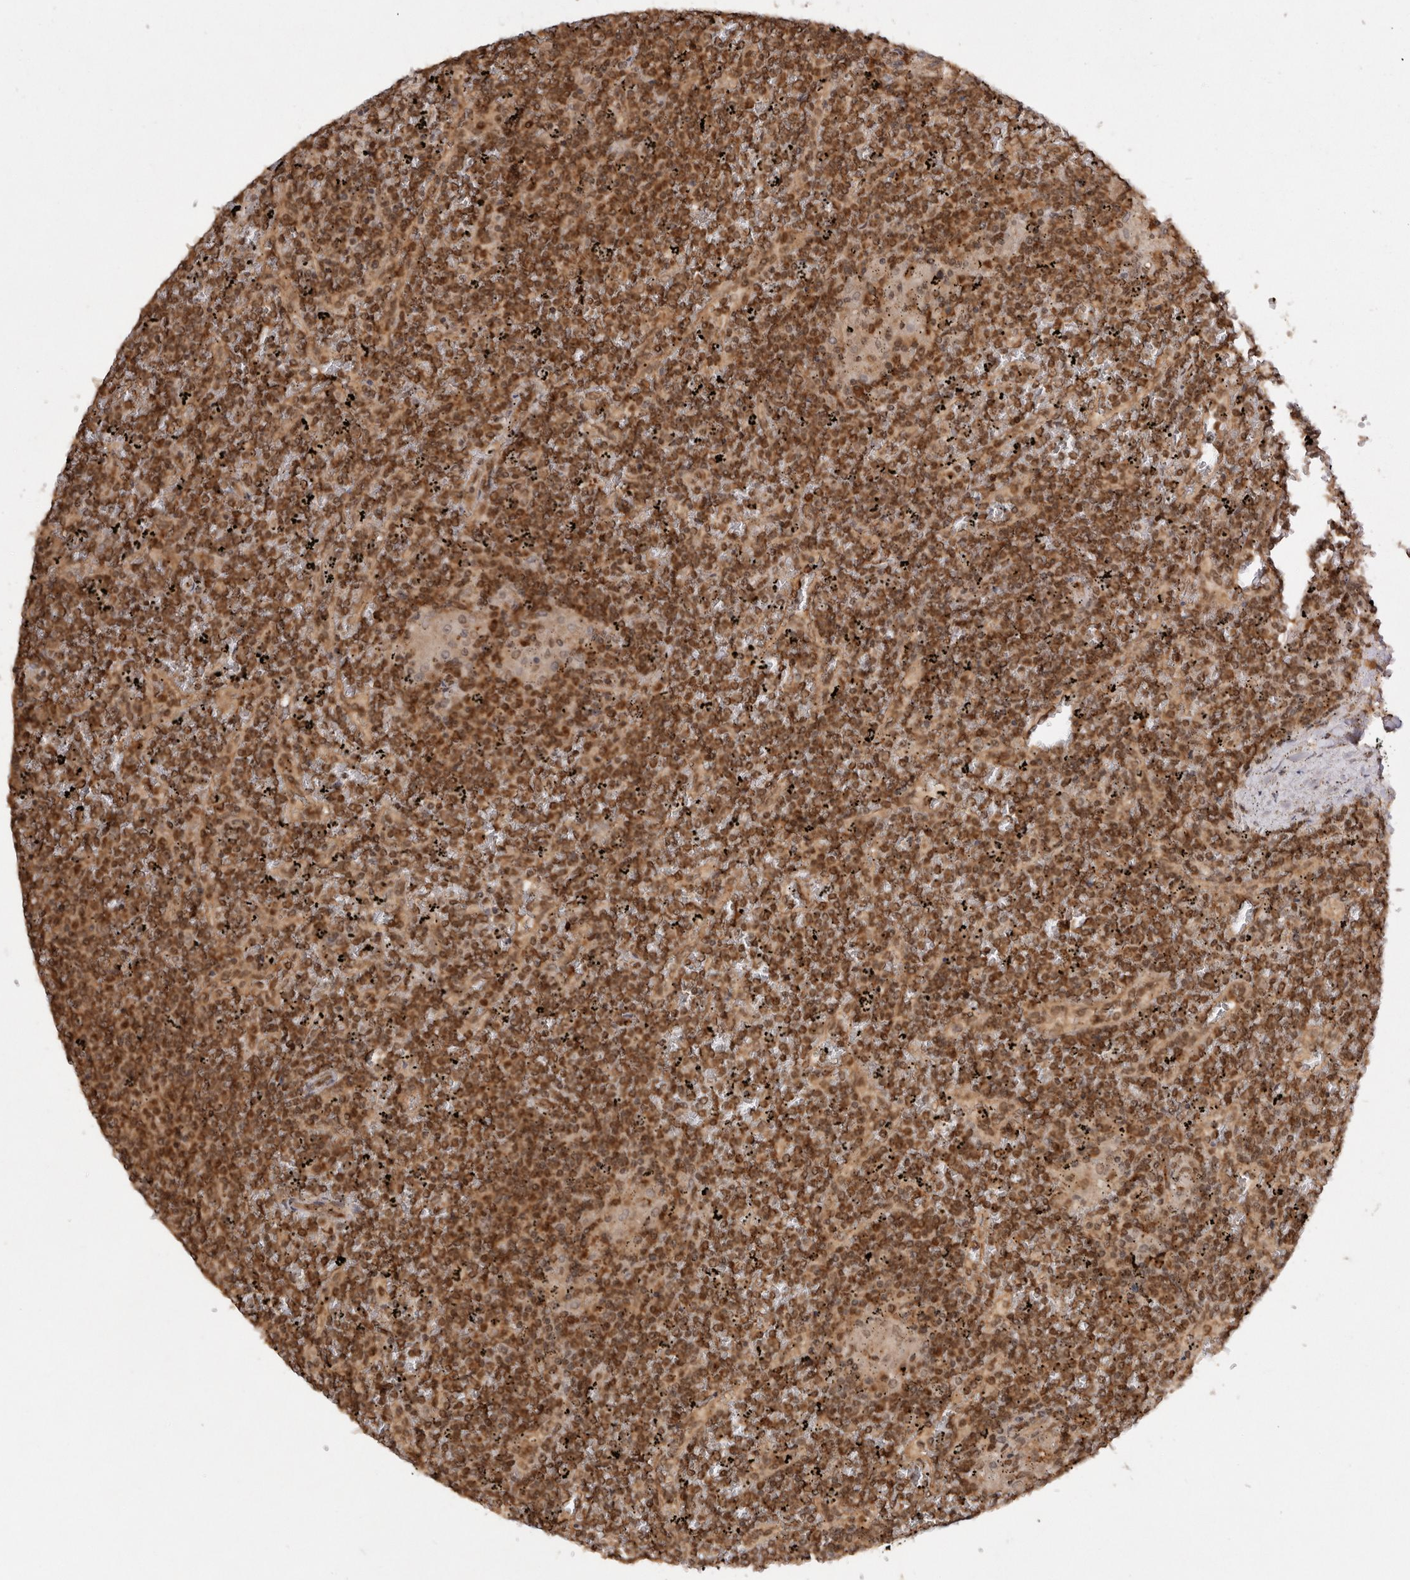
{"staining": {"intensity": "moderate", "quantity": ">75%", "location": "cytoplasmic/membranous,nuclear"}, "tissue": "lymphoma", "cell_type": "Tumor cells", "image_type": "cancer", "snomed": [{"axis": "morphology", "description": "Malignant lymphoma, non-Hodgkin's type, Low grade"}, {"axis": "topography", "description": "Spleen"}], "caption": "DAB immunohistochemical staining of human malignant lymphoma, non-Hodgkin's type (low-grade) exhibits moderate cytoplasmic/membranous and nuclear protein staining in about >75% of tumor cells.", "gene": "TARS2", "patient": {"sex": "female", "age": 19}}